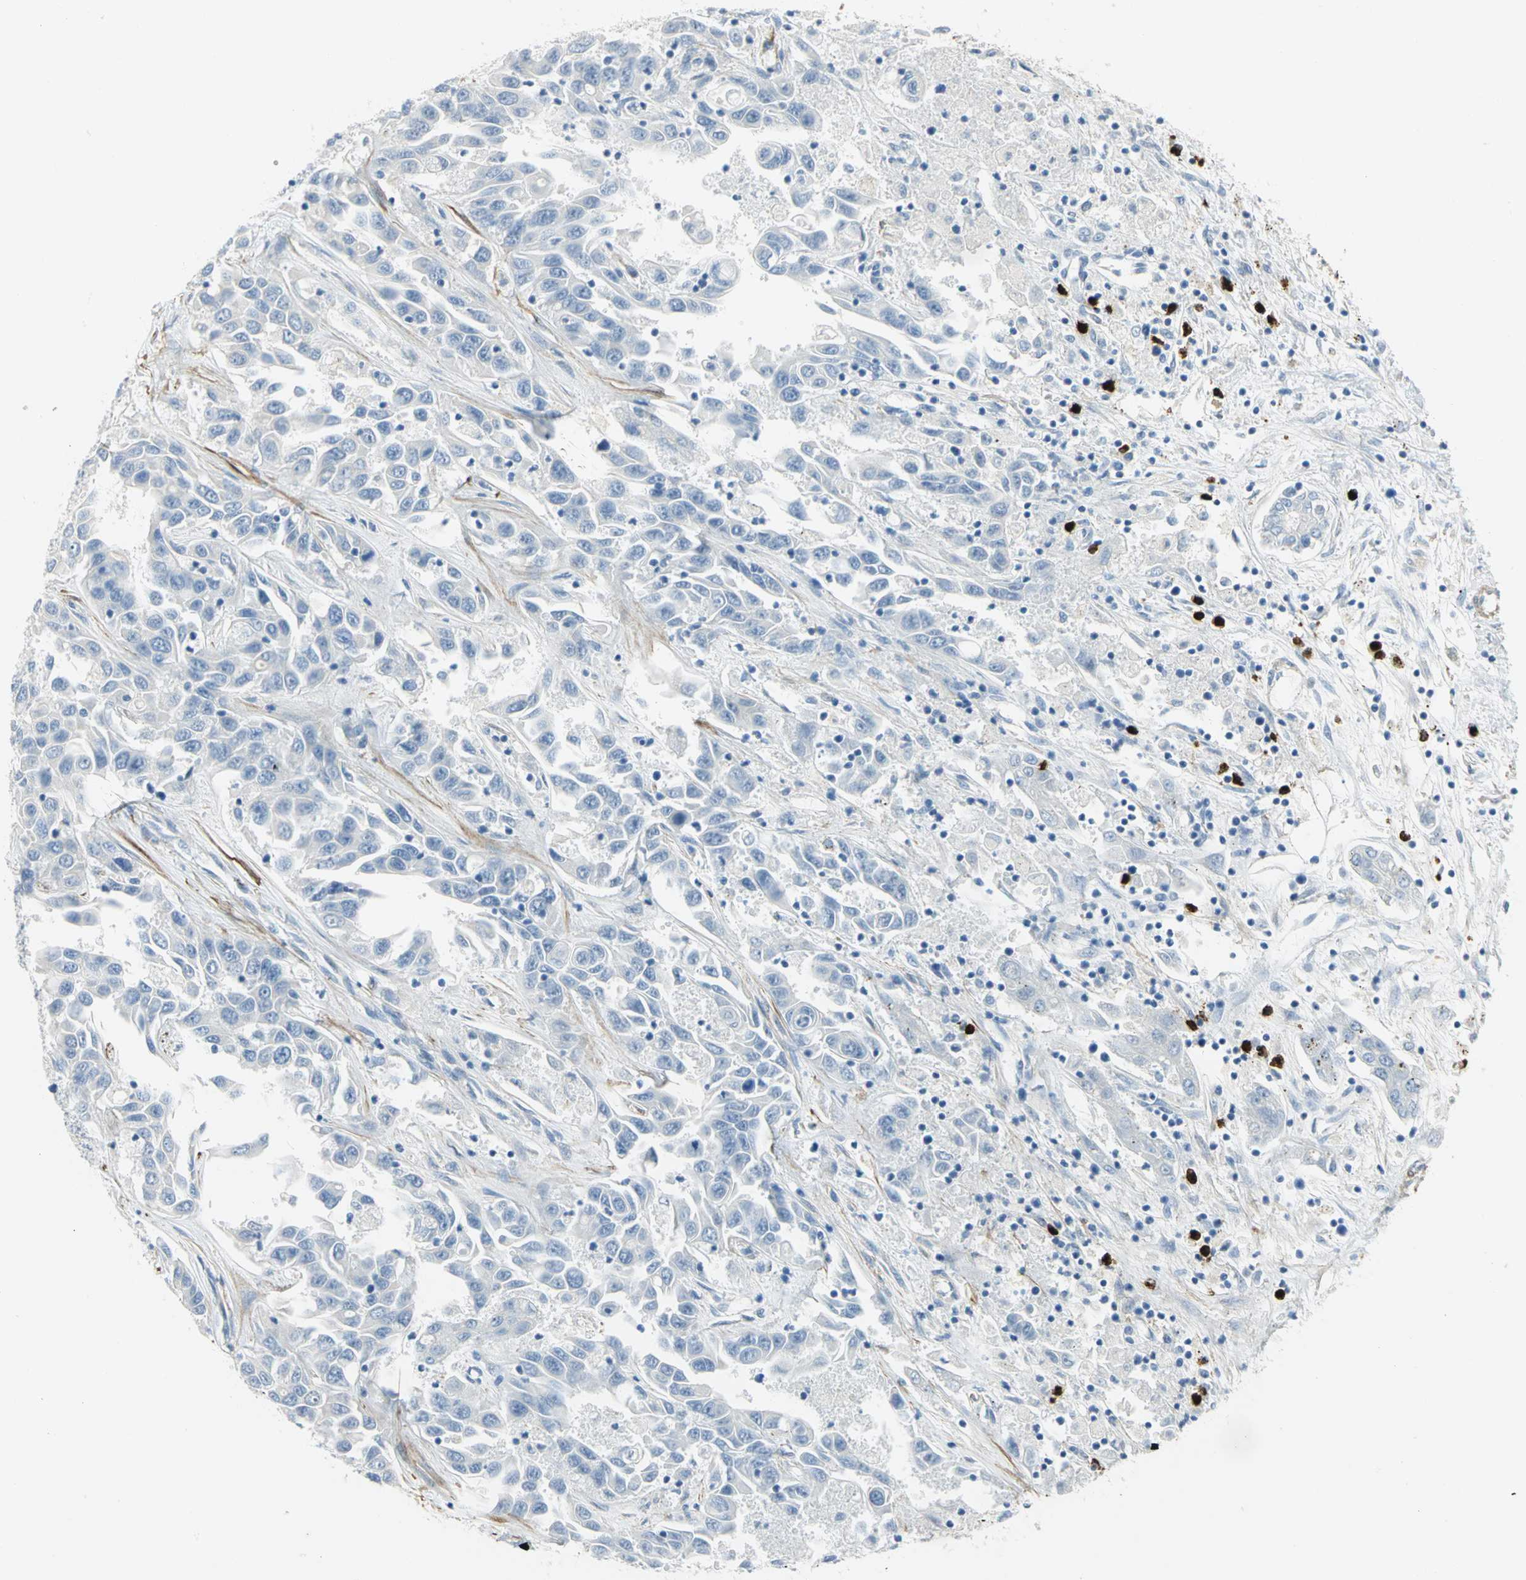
{"staining": {"intensity": "negative", "quantity": "none", "location": "none"}, "tissue": "liver cancer", "cell_type": "Tumor cells", "image_type": "cancer", "snomed": [{"axis": "morphology", "description": "Cholangiocarcinoma"}, {"axis": "topography", "description": "Liver"}], "caption": "Human liver cancer stained for a protein using immunohistochemistry displays no staining in tumor cells.", "gene": "ALOX15", "patient": {"sex": "female", "age": 52}}